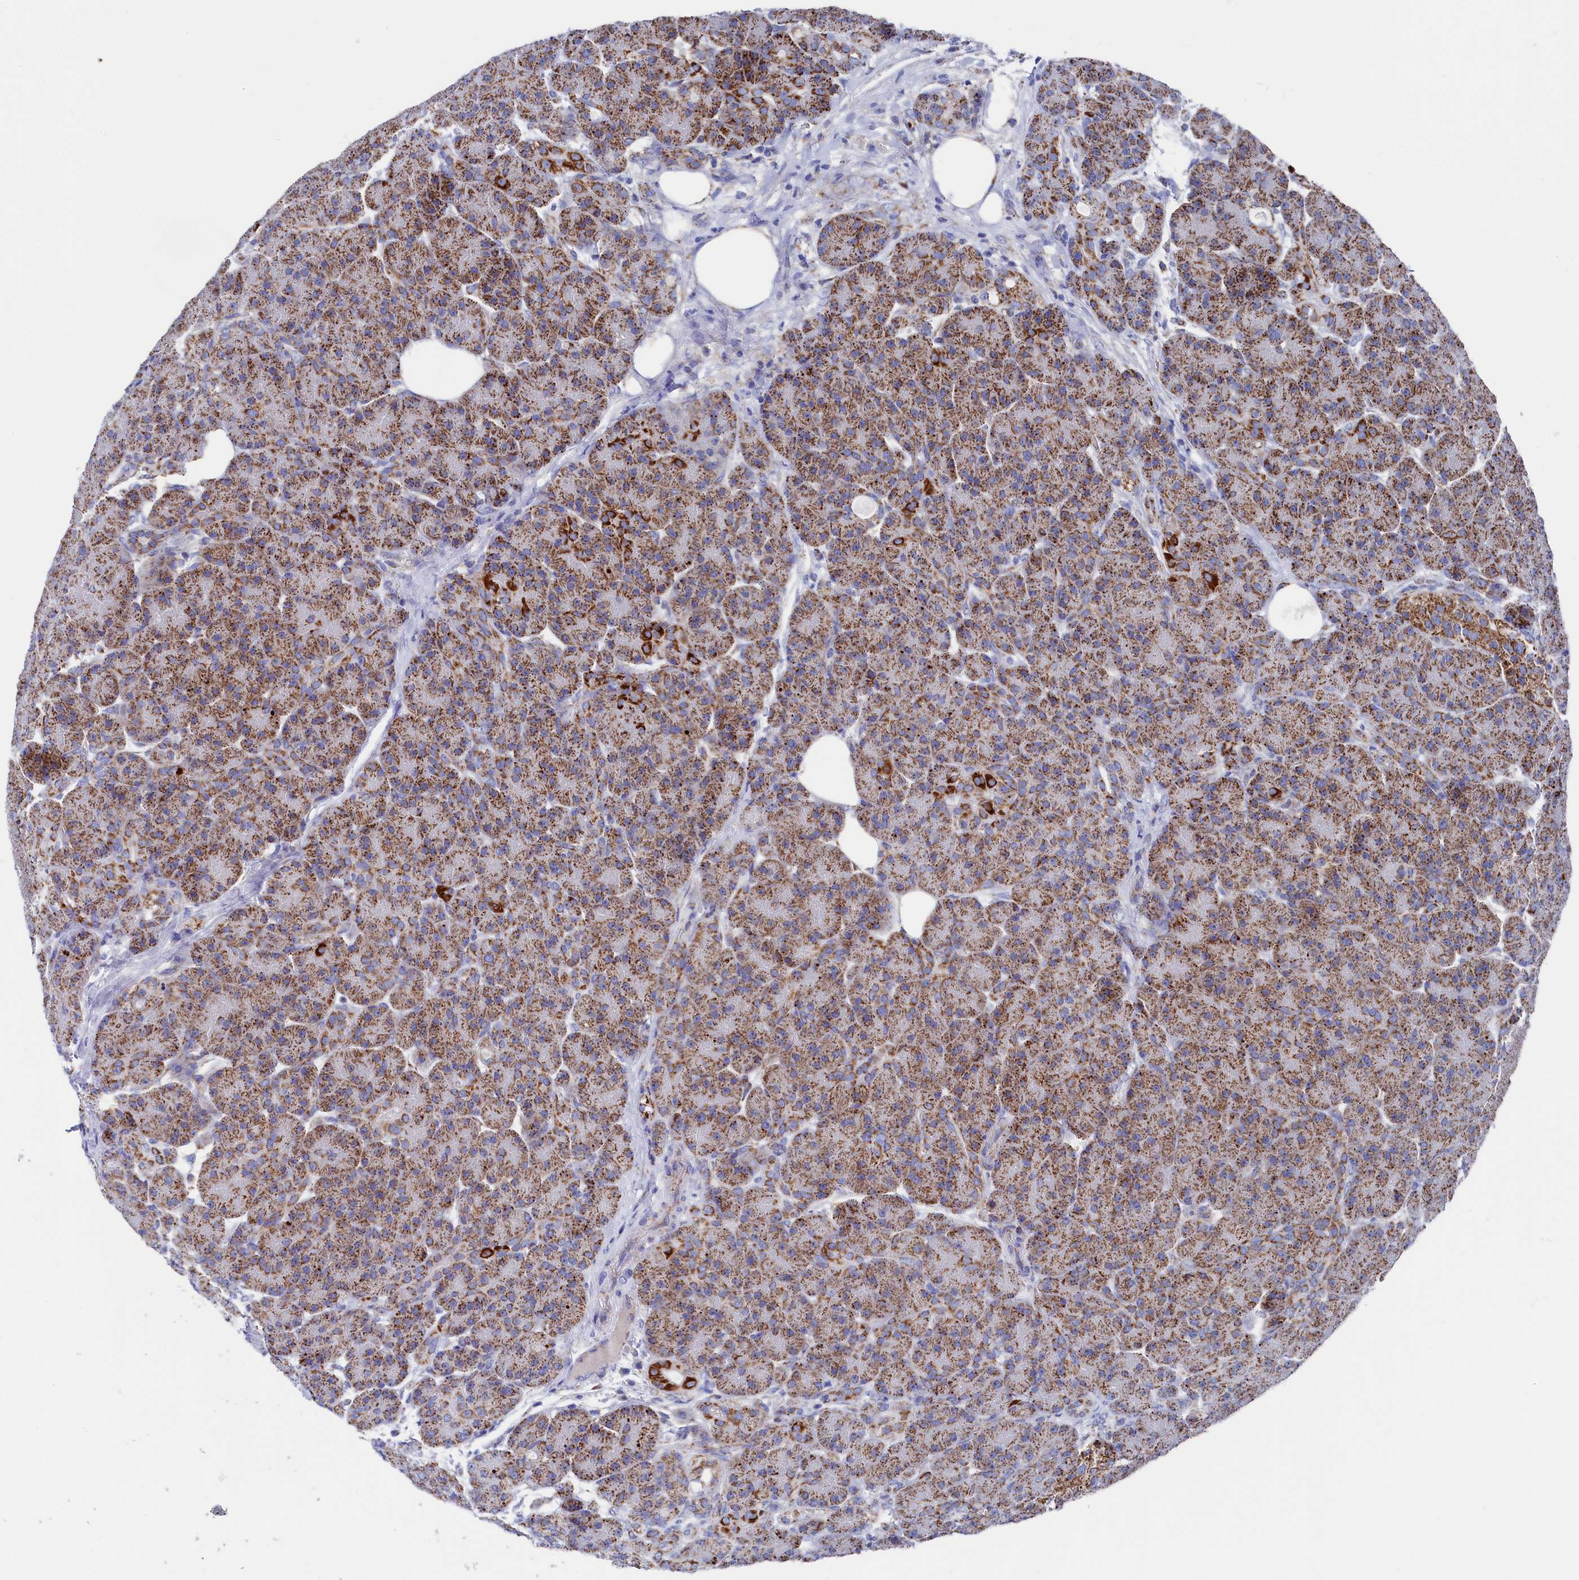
{"staining": {"intensity": "strong", "quantity": ">75%", "location": "cytoplasmic/membranous"}, "tissue": "pancreas", "cell_type": "Exocrine glandular cells", "image_type": "normal", "snomed": [{"axis": "morphology", "description": "Normal tissue, NOS"}, {"axis": "topography", "description": "Pancreas"}], "caption": "Pancreas stained with immunohistochemistry (IHC) exhibits strong cytoplasmic/membranous expression in about >75% of exocrine glandular cells. Nuclei are stained in blue.", "gene": "MMAB", "patient": {"sex": "male", "age": 63}}